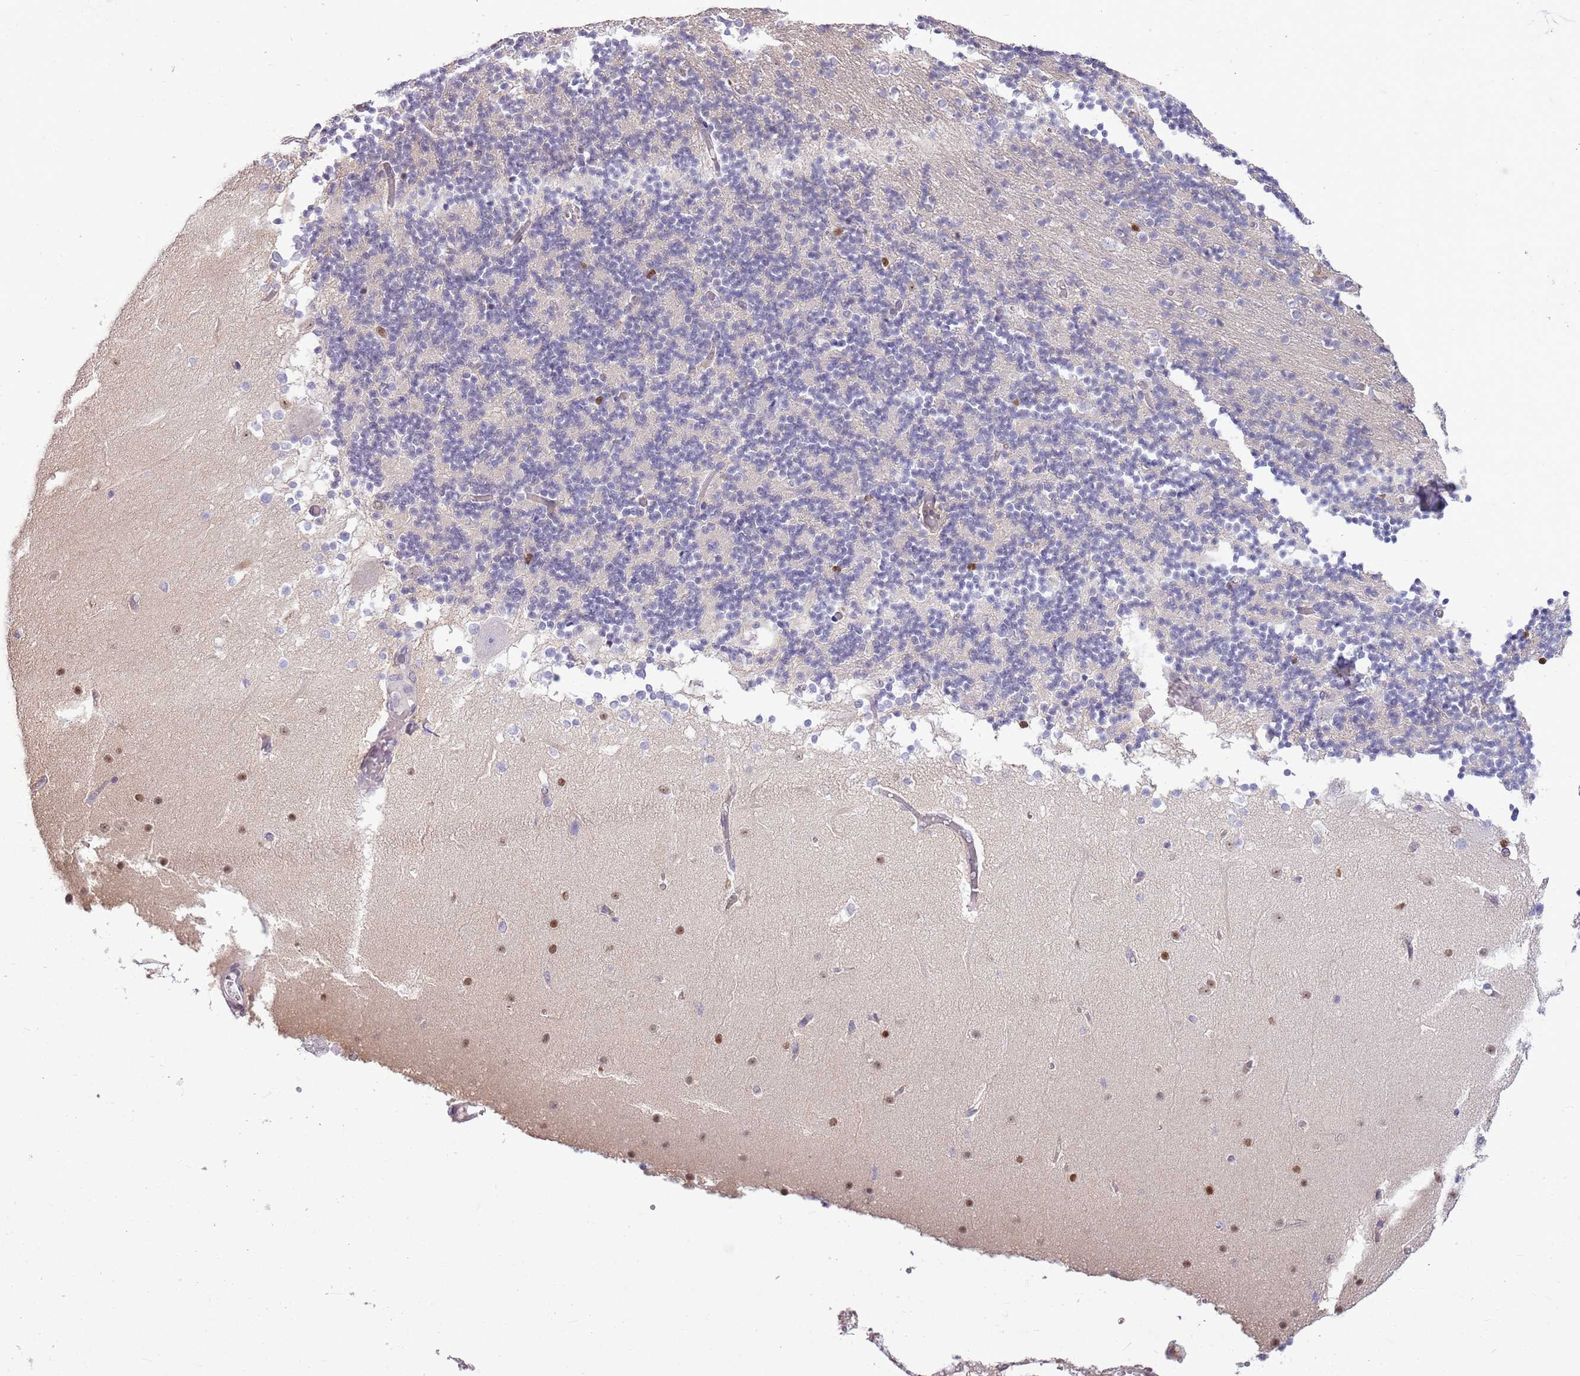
{"staining": {"intensity": "moderate", "quantity": "<25%", "location": "nuclear"}, "tissue": "cerebellum", "cell_type": "Cells in granular layer", "image_type": "normal", "snomed": [{"axis": "morphology", "description": "Normal tissue, NOS"}, {"axis": "topography", "description": "Cerebellum"}], "caption": "Human cerebellum stained for a protein (brown) exhibits moderate nuclear positive positivity in about <25% of cells in granular layer.", "gene": "DHX32", "patient": {"sex": "female", "age": 28}}